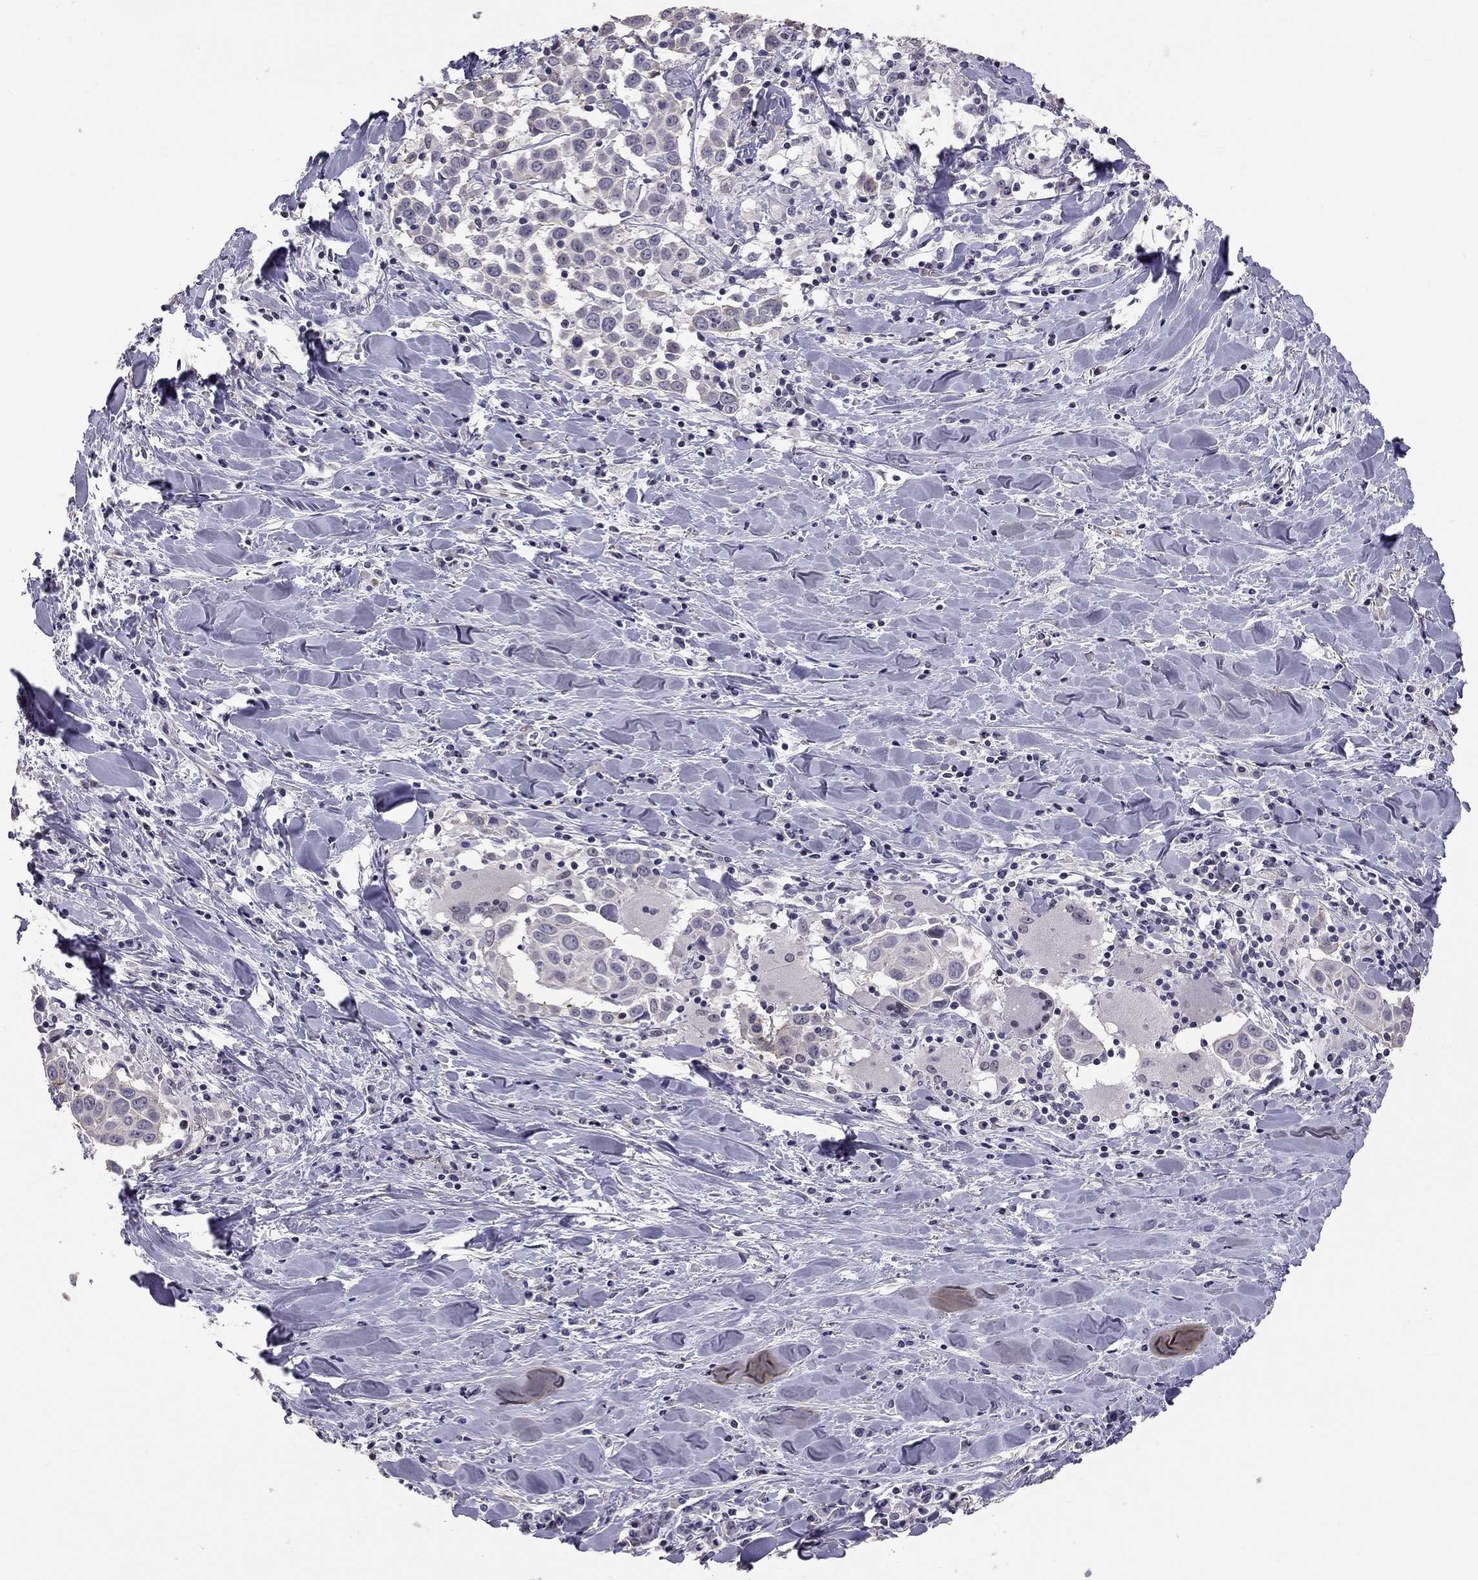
{"staining": {"intensity": "negative", "quantity": "none", "location": "none"}, "tissue": "lung cancer", "cell_type": "Tumor cells", "image_type": "cancer", "snomed": [{"axis": "morphology", "description": "Squamous cell carcinoma, NOS"}, {"axis": "topography", "description": "Lung"}], "caption": "There is no significant positivity in tumor cells of lung squamous cell carcinoma.", "gene": "GJB4", "patient": {"sex": "male", "age": 57}}